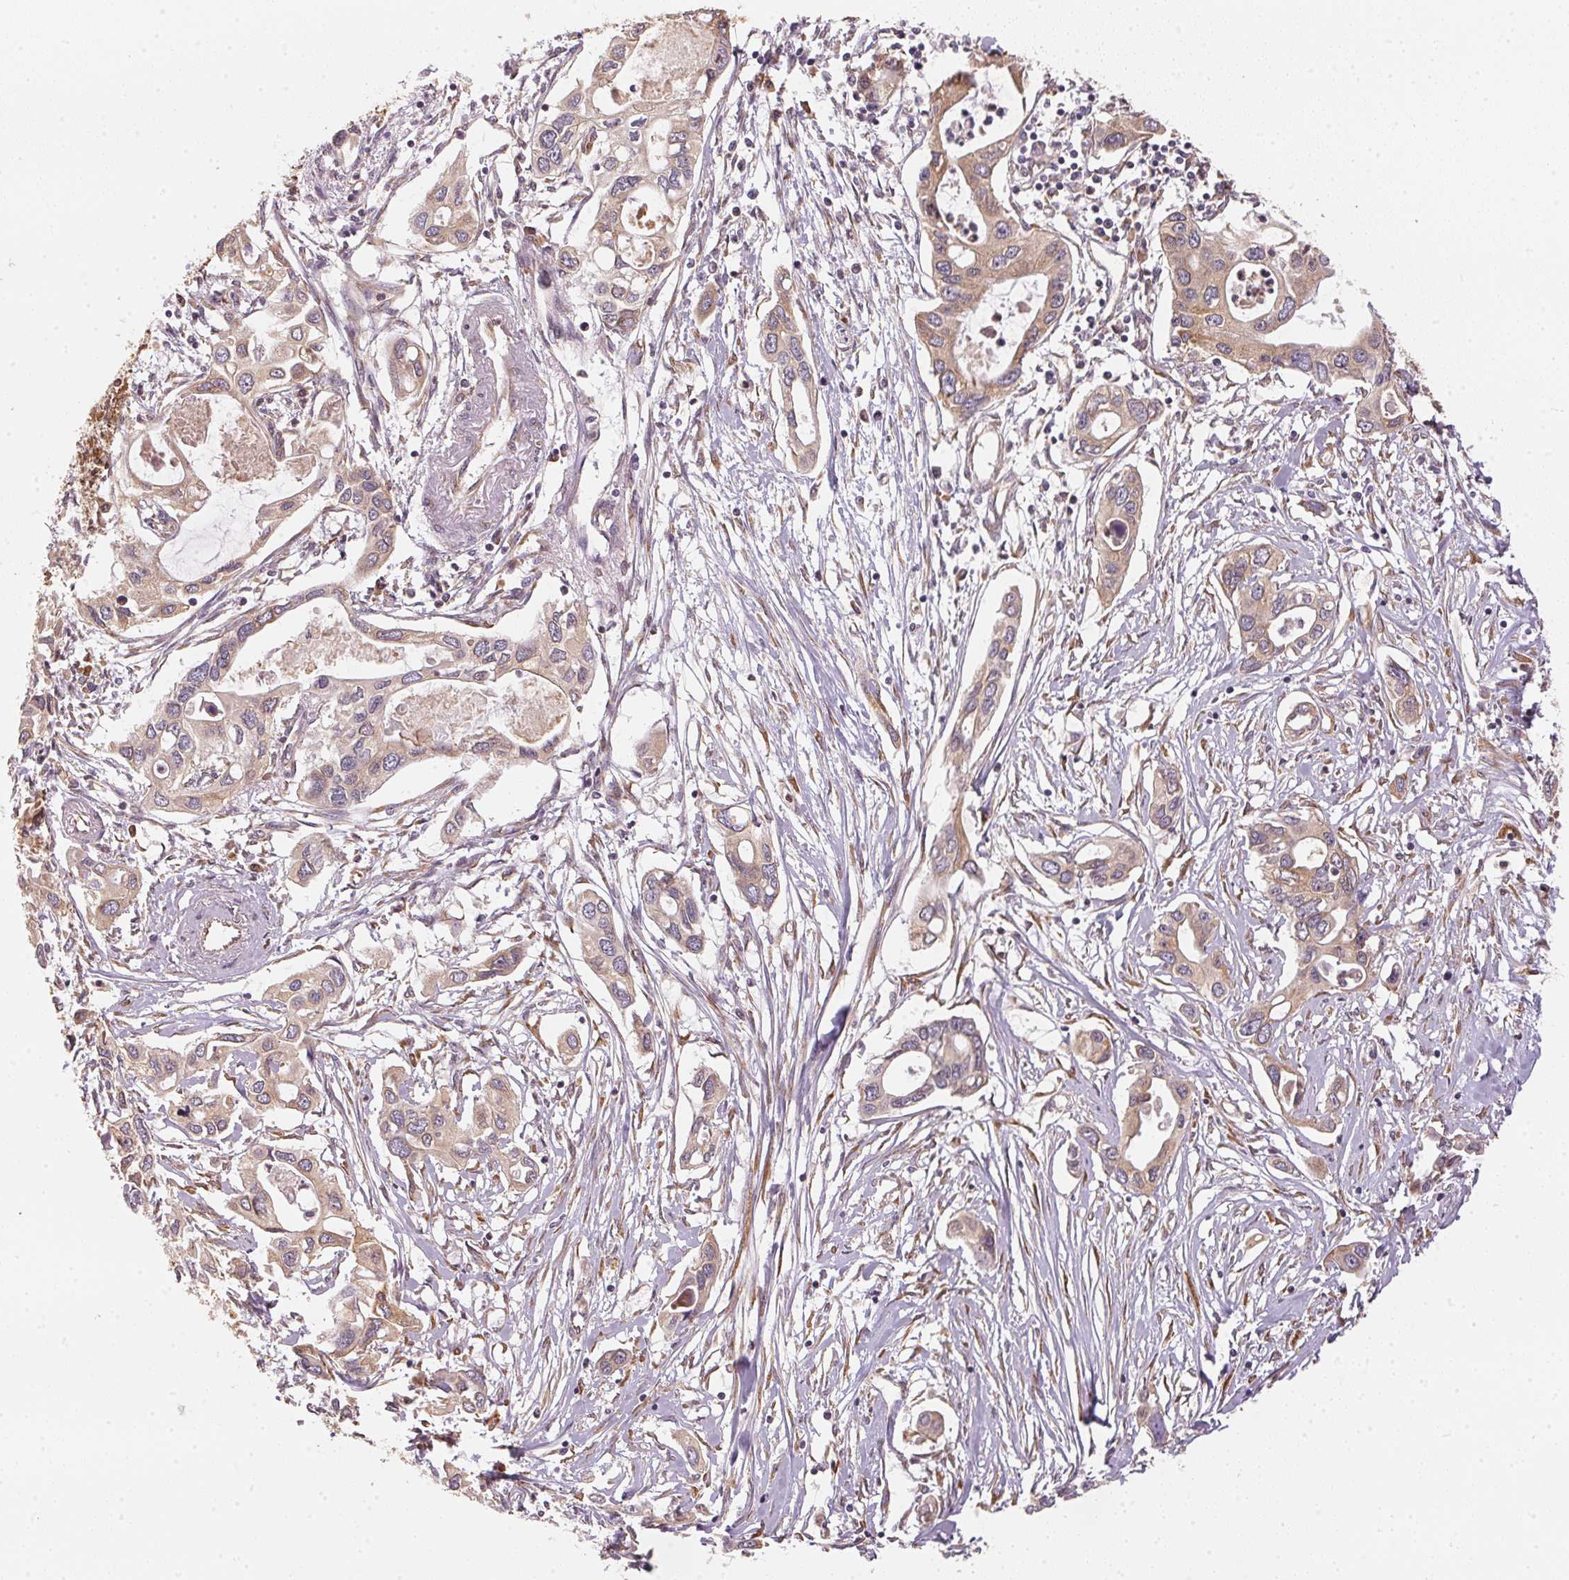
{"staining": {"intensity": "weak", "quantity": ">75%", "location": "cytoplasmic/membranous"}, "tissue": "pancreatic cancer", "cell_type": "Tumor cells", "image_type": "cancer", "snomed": [{"axis": "morphology", "description": "Adenocarcinoma, NOS"}, {"axis": "topography", "description": "Pancreas"}], "caption": "This histopathology image exhibits pancreatic cancer (adenocarcinoma) stained with immunohistochemistry (IHC) to label a protein in brown. The cytoplasmic/membranous of tumor cells show weak positivity for the protein. Nuclei are counter-stained blue.", "gene": "STRN4", "patient": {"sex": "male", "age": 60}}